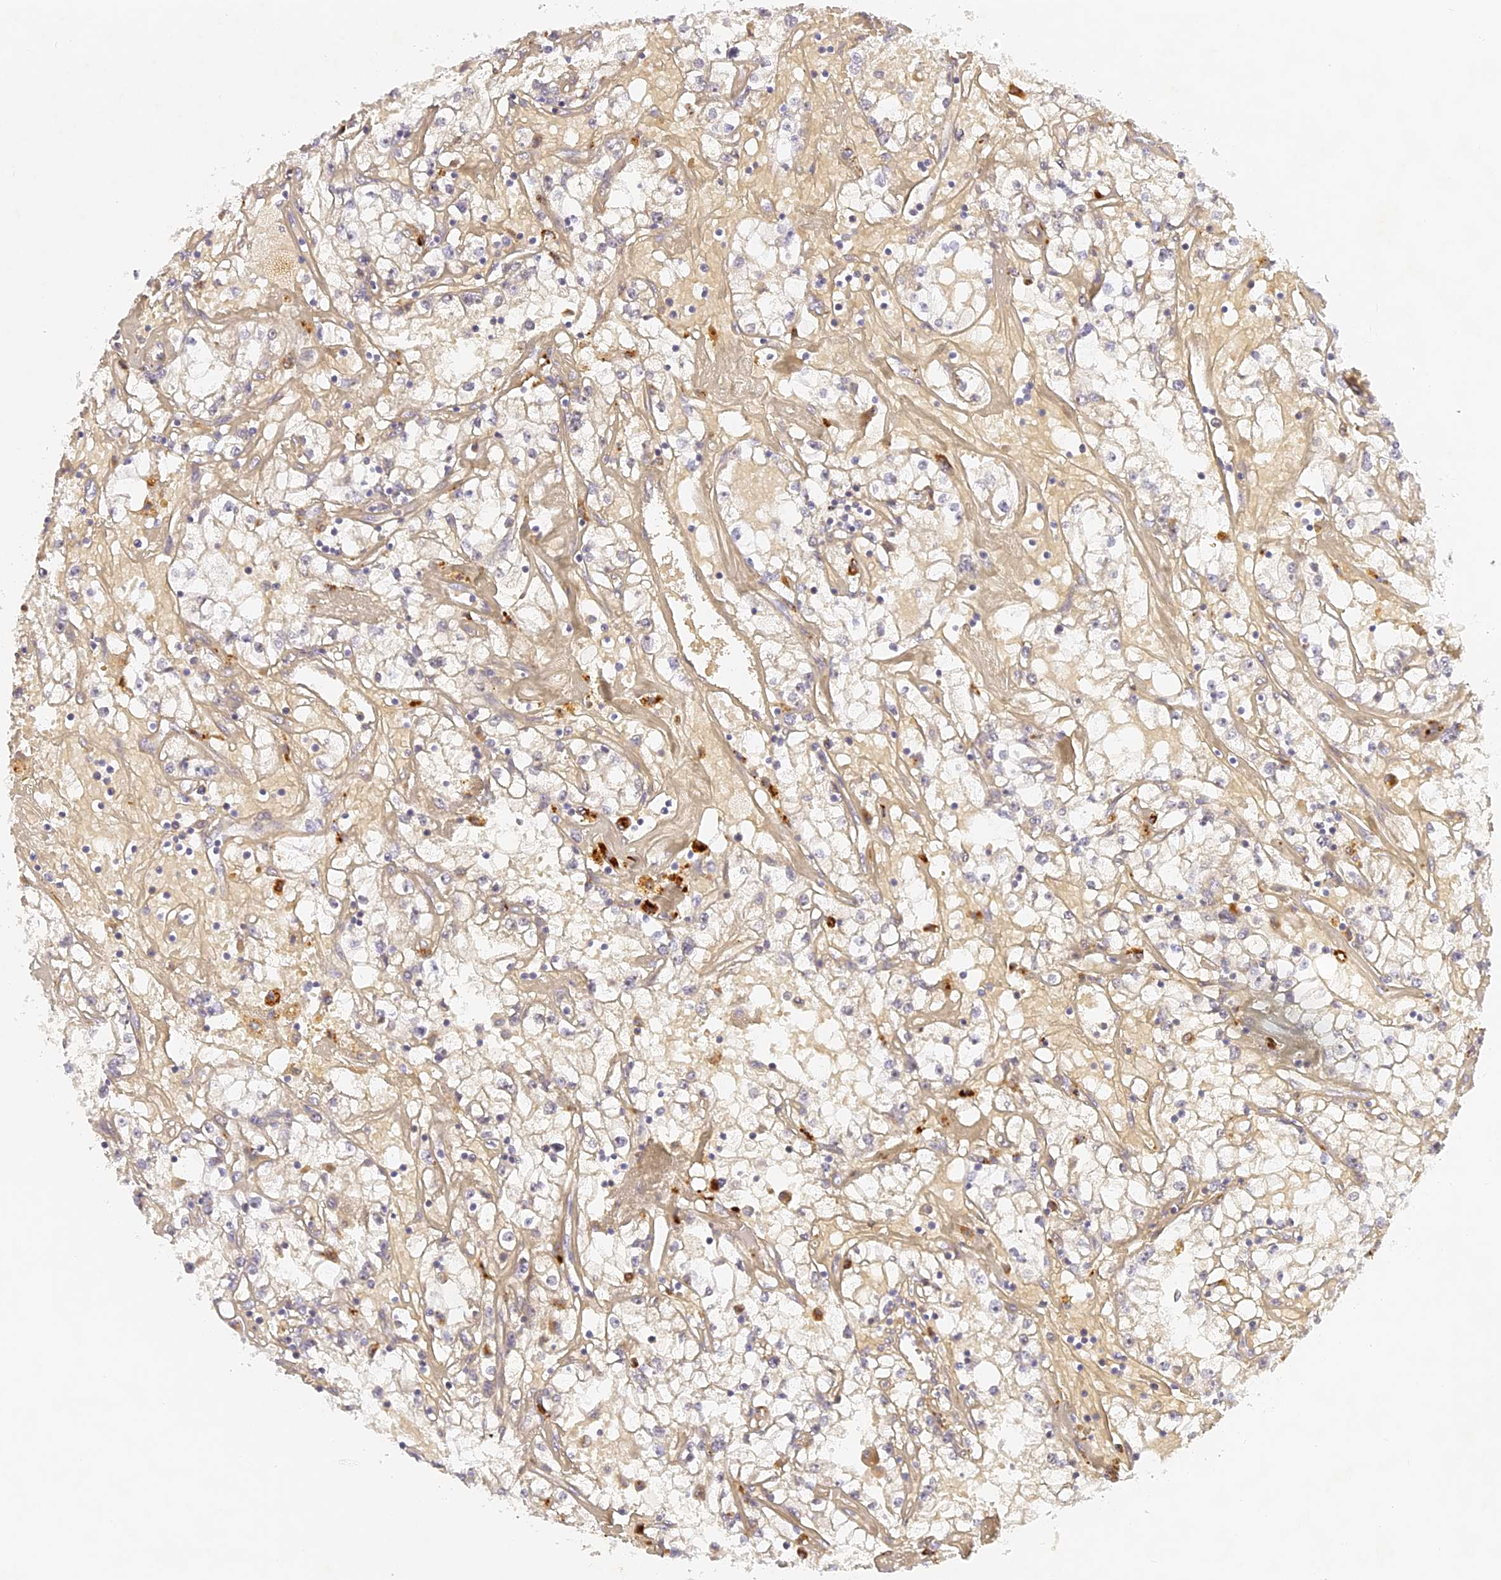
{"staining": {"intensity": "weak", "quantity": "<25%", "location": "cytoplasmic/membranous"}, "tissue": "renal cancer", "cell_type": "Tumor cells", "image_type": "cancer", "snomed": [{"axis": "morphology", "description": "Adenocarcinoma, NOS"}, {"axis": "topography", "description": "Kidney"}], "caption": "High magnification brightfield microscopy of renal adenocarcinoma stained with DAB (brown) and counterstained with hematoxylin (blue): tumor cells show no significant expression.", "gene": "ELL3", "patient": {"sex": "male", "age": 56}}